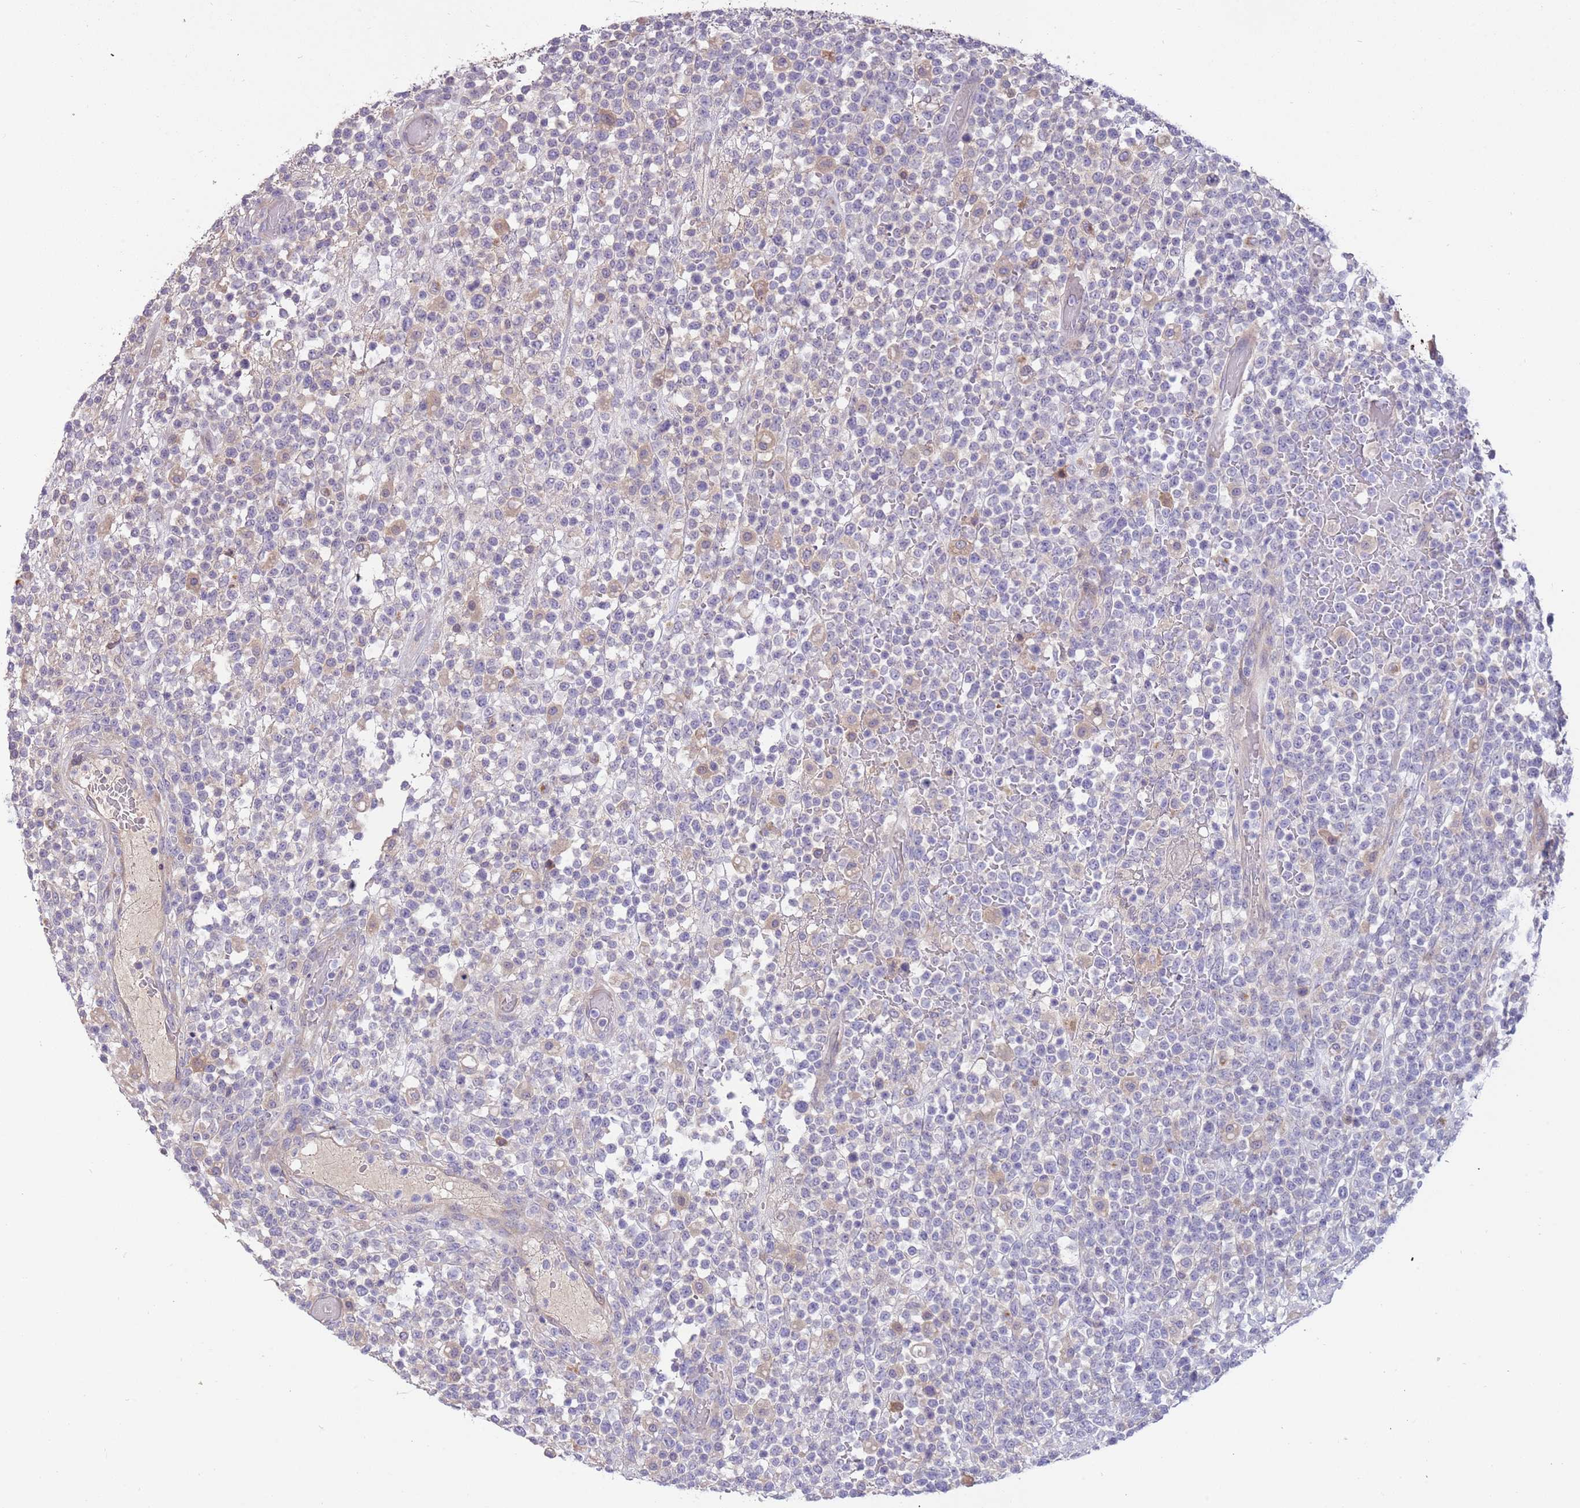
{"staining": {"intensity": "negative", "quantity": "none", "location": "none"}, "tissue": "lymphoma", "cell_type": "Tumor cells", "image_type": "cancer", "snomed": [{"axis": "morphology", "description": "Malignant lymphoma, non-Hodgkin's type, High grade"}, {"axis": "topography", "description": "Colon"}], "caption": "The histopathology image displays no staining of tumor cells in lymphoma.", "gene": "CABYR", "patient": {"sex": "female", "age": 53}}